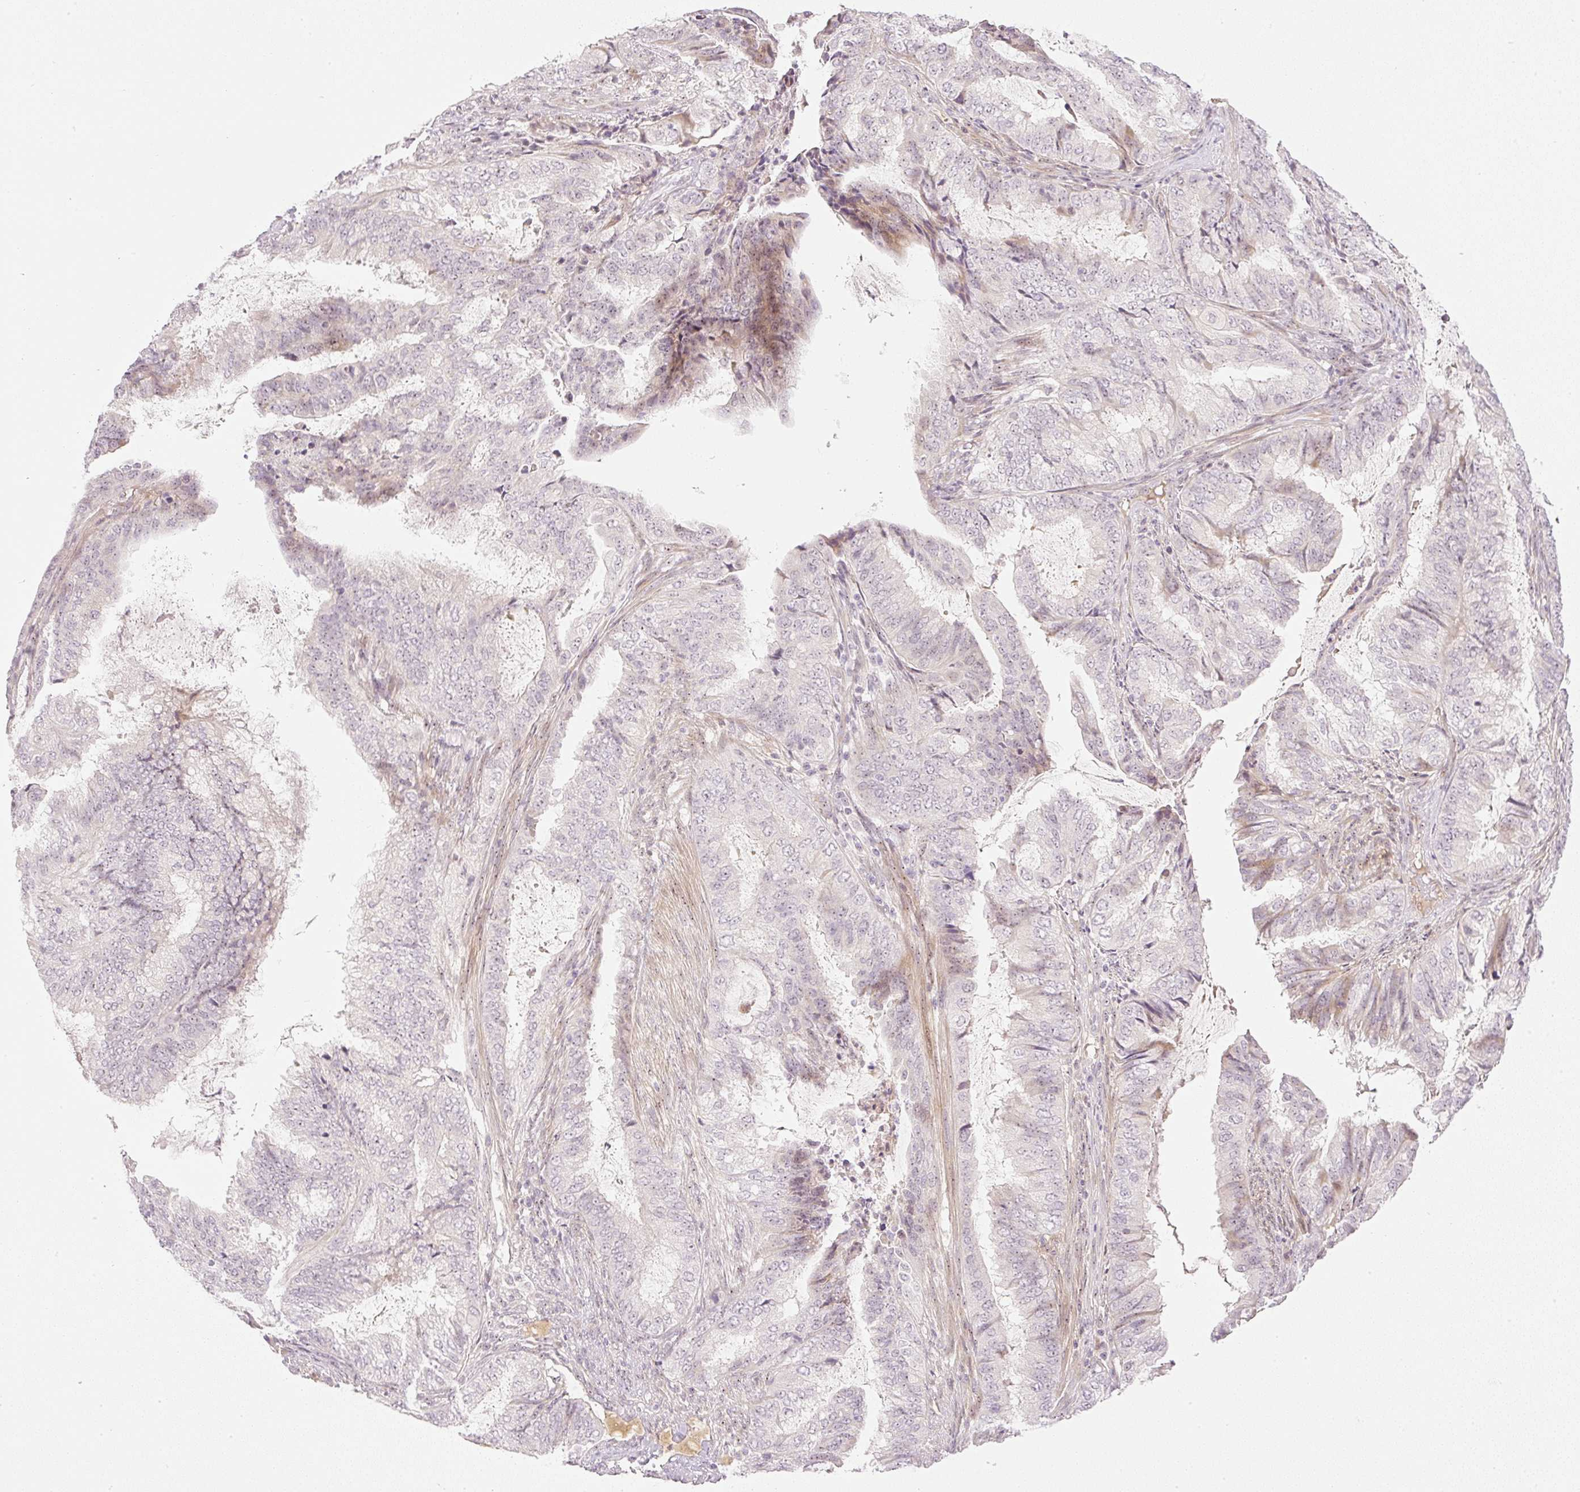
{"staining": {"intensity": "weak", "quantity": "25%-75%", "location": "cytoplasmic/membranous,nuclear"}, "tissue": "endometrial cancer", "cell_type": "Tumor cells", "image_type": "cancer", "snomed": [{"axis": "morphology", "description": "Adenocarcinoma, NOS"}, {"axis": "topography", "description": "Endometrium"}], "caption": "Endometrial cancer stained with a protein marker exhibits weak staining in tumor cells.", "gene": "AAR2", "patient": {"sex": "female", "age": 51}}